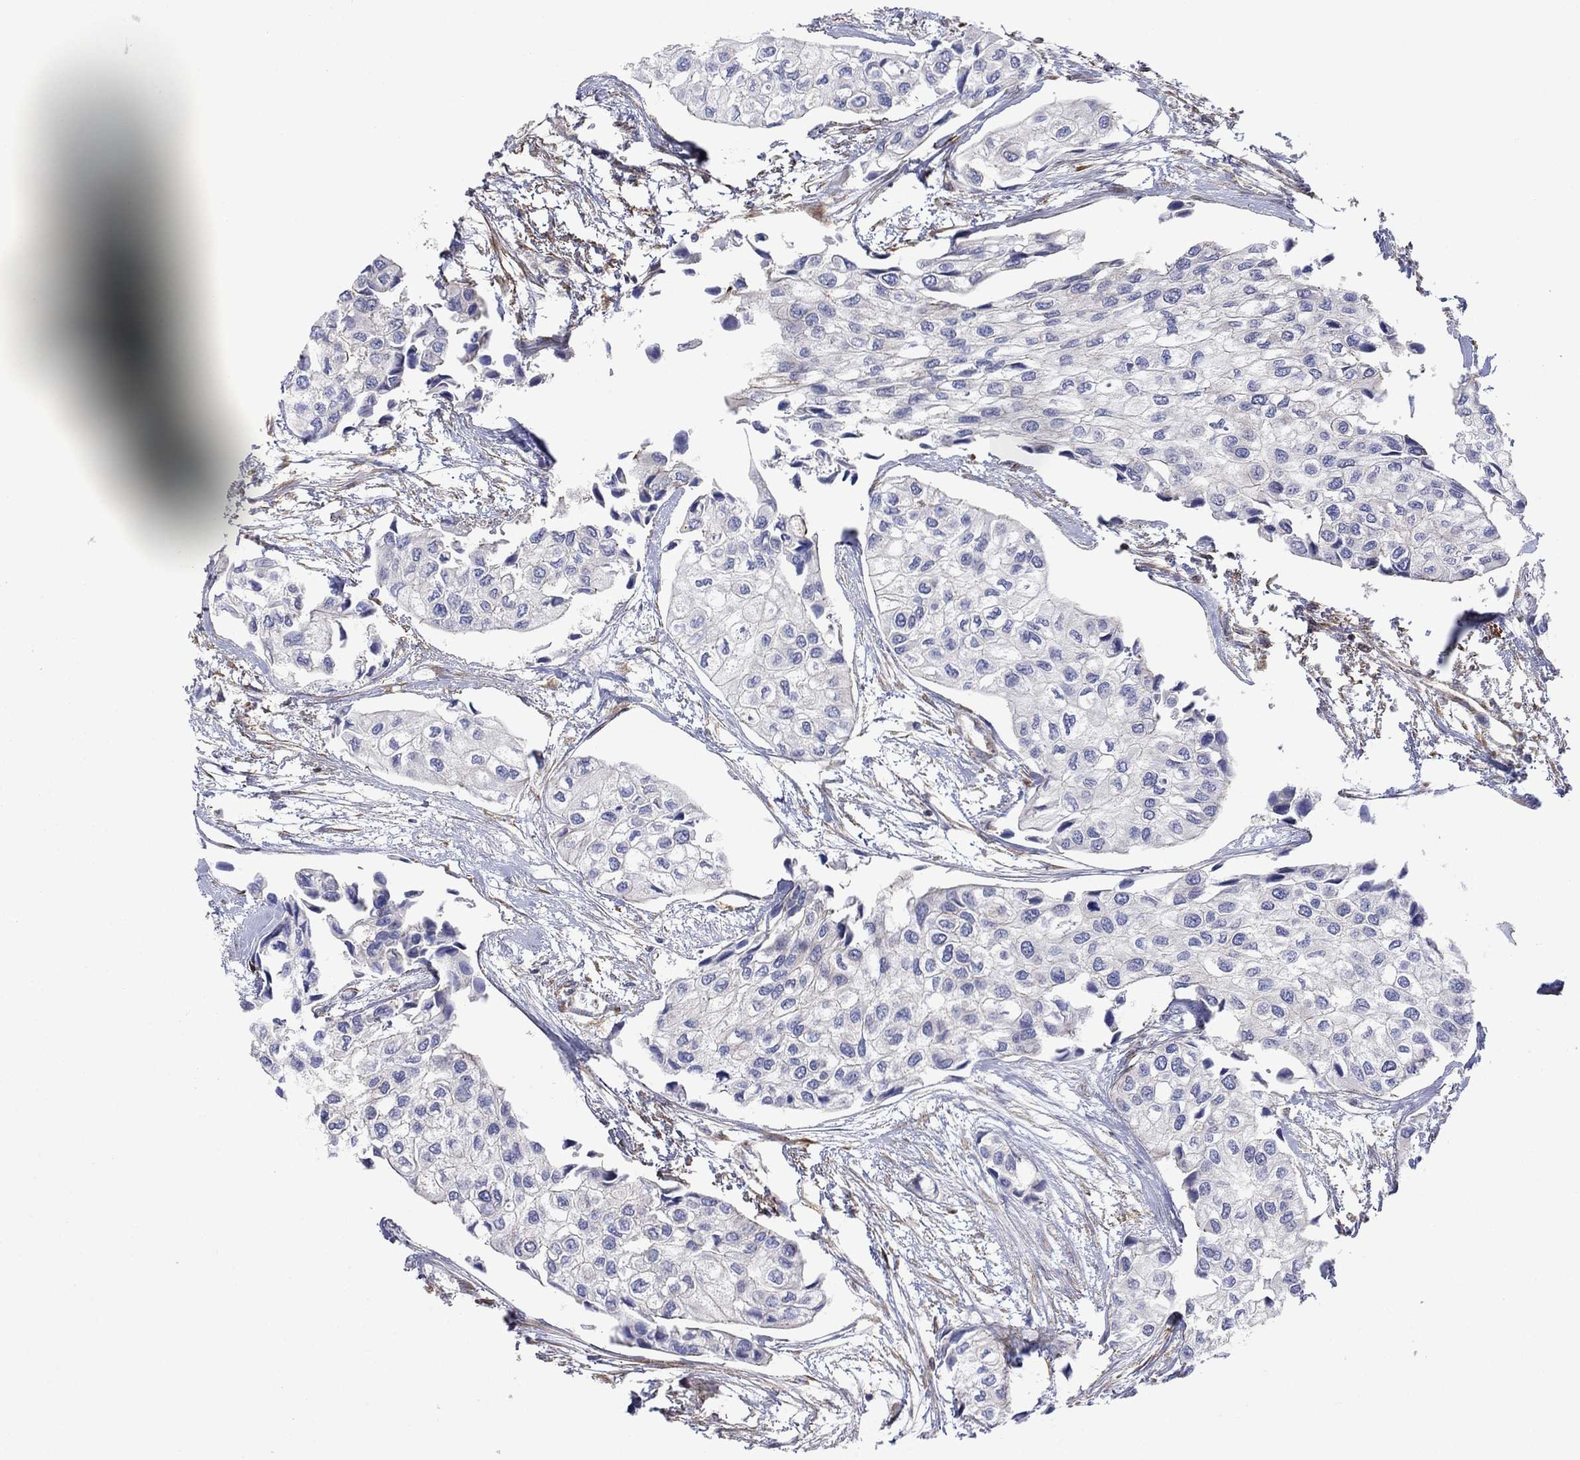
{"staining": {"intensity": "negative", "quantity": "none", "location": "none"}, "tissue": "urothelial cancer", "cell_type": "Tumor cells", "image_type": "cancer", "snomed": [{"axis": "morphology", "description": "Urothelial carcinoma, High grade"}, {"axis": "topography", "description": "Urinary bladder"}], "caption": "DAB (3,3'-diaminobenzidine) immunohistochemical staining of urothelial cancer shows no significant expression in tumor cells.", "gene": "PAG1", "patient": {"sex": "male", "age": 73}}